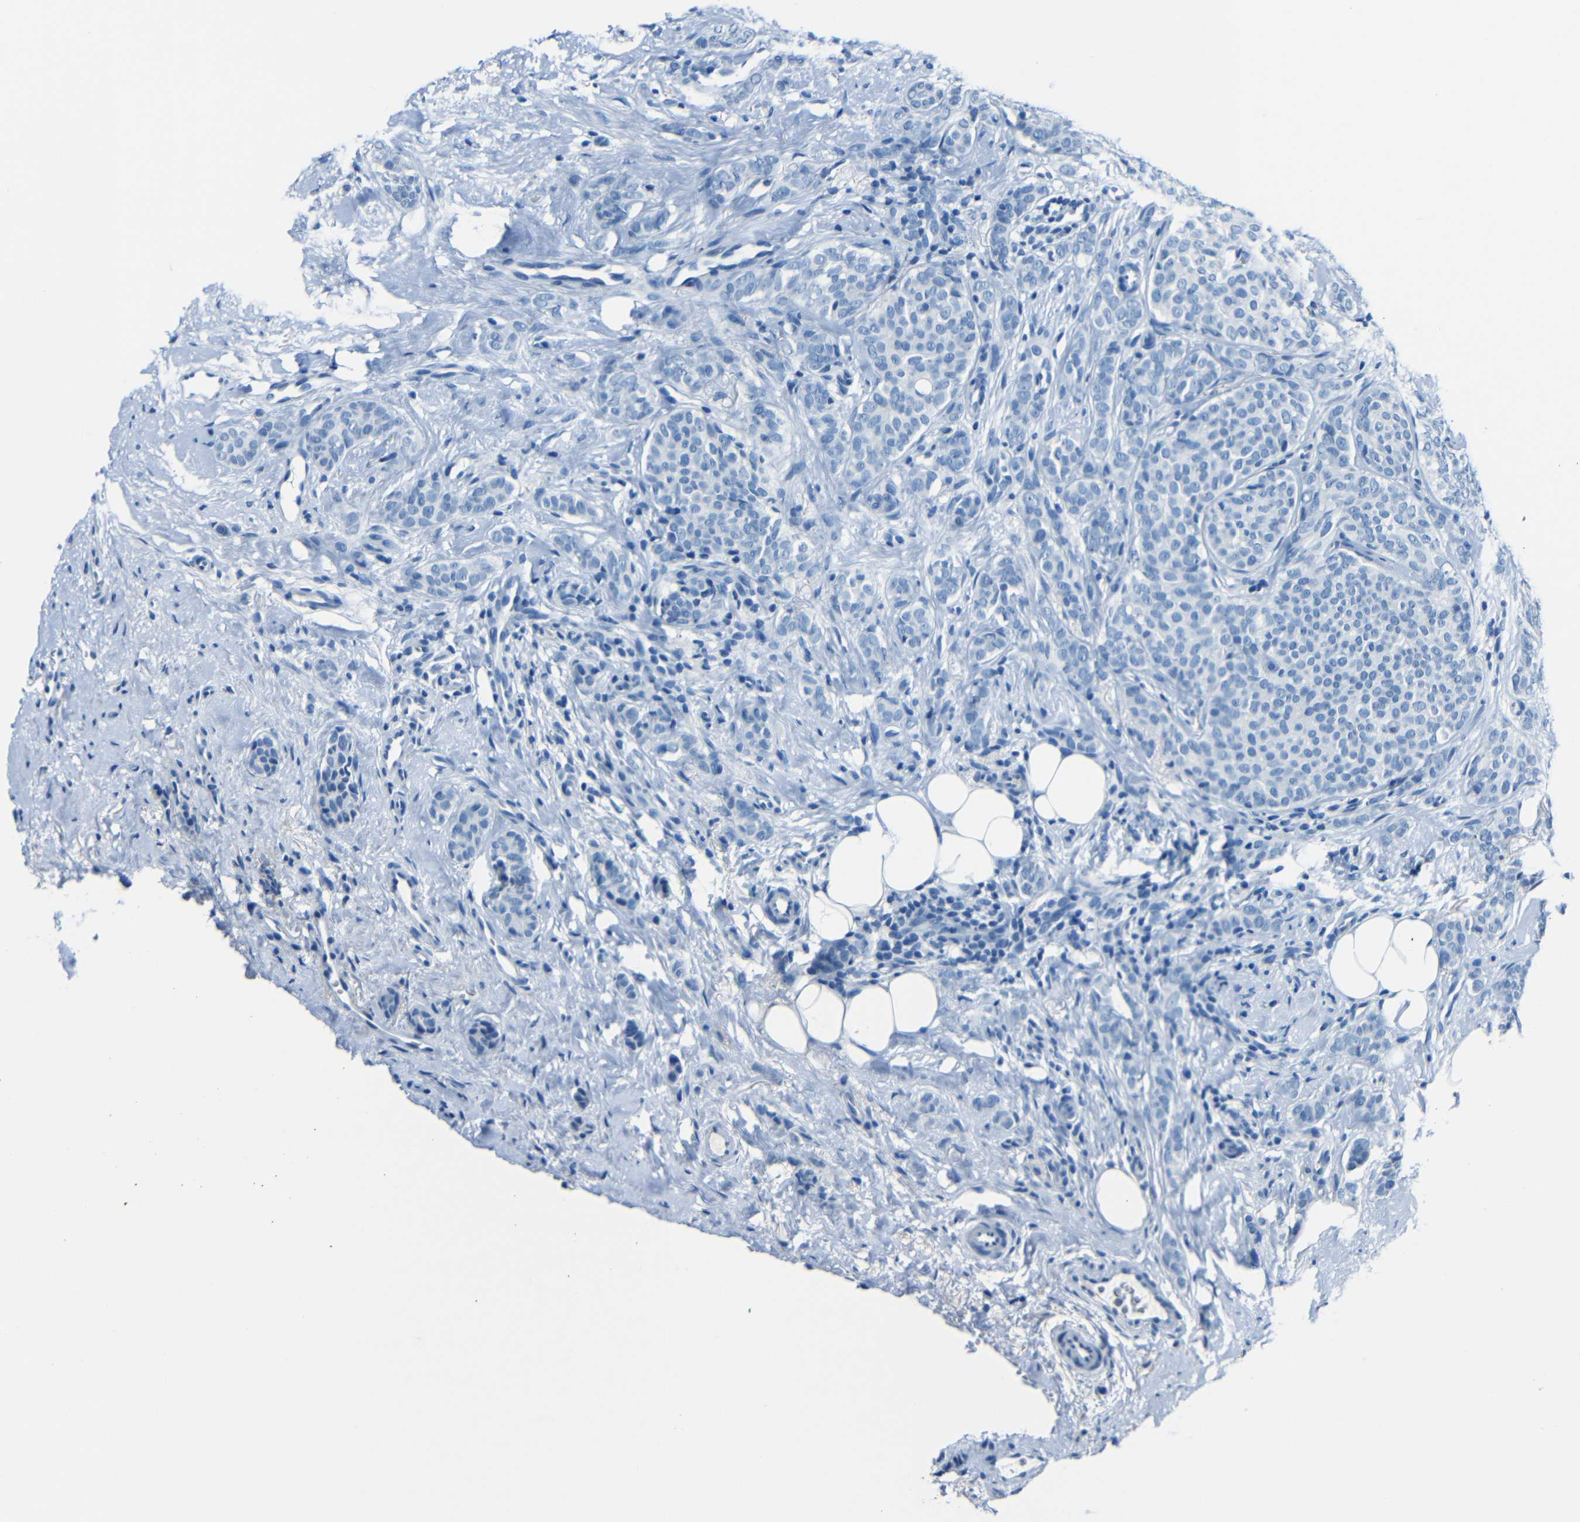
{"staining": {"intensity": "negative", "quantity": "none", "location": "none"}, "tissue": "breast cancer", "cell_type": "Tumor cells", "image_type": "cancer", "snomed": [{"axis": "morphology", "description": "Lobular carcinoma"}, {"axis": "topography", "description": "Skin"}, {"axis": "topography", "description": "Breast"}], "caption": "Breast lobular carcinoma stained for a protein using immunohistochemistry displays no positivity tumor cells.", "gene": "FBN2", "patient": {"sex": "female", "age": 46}}